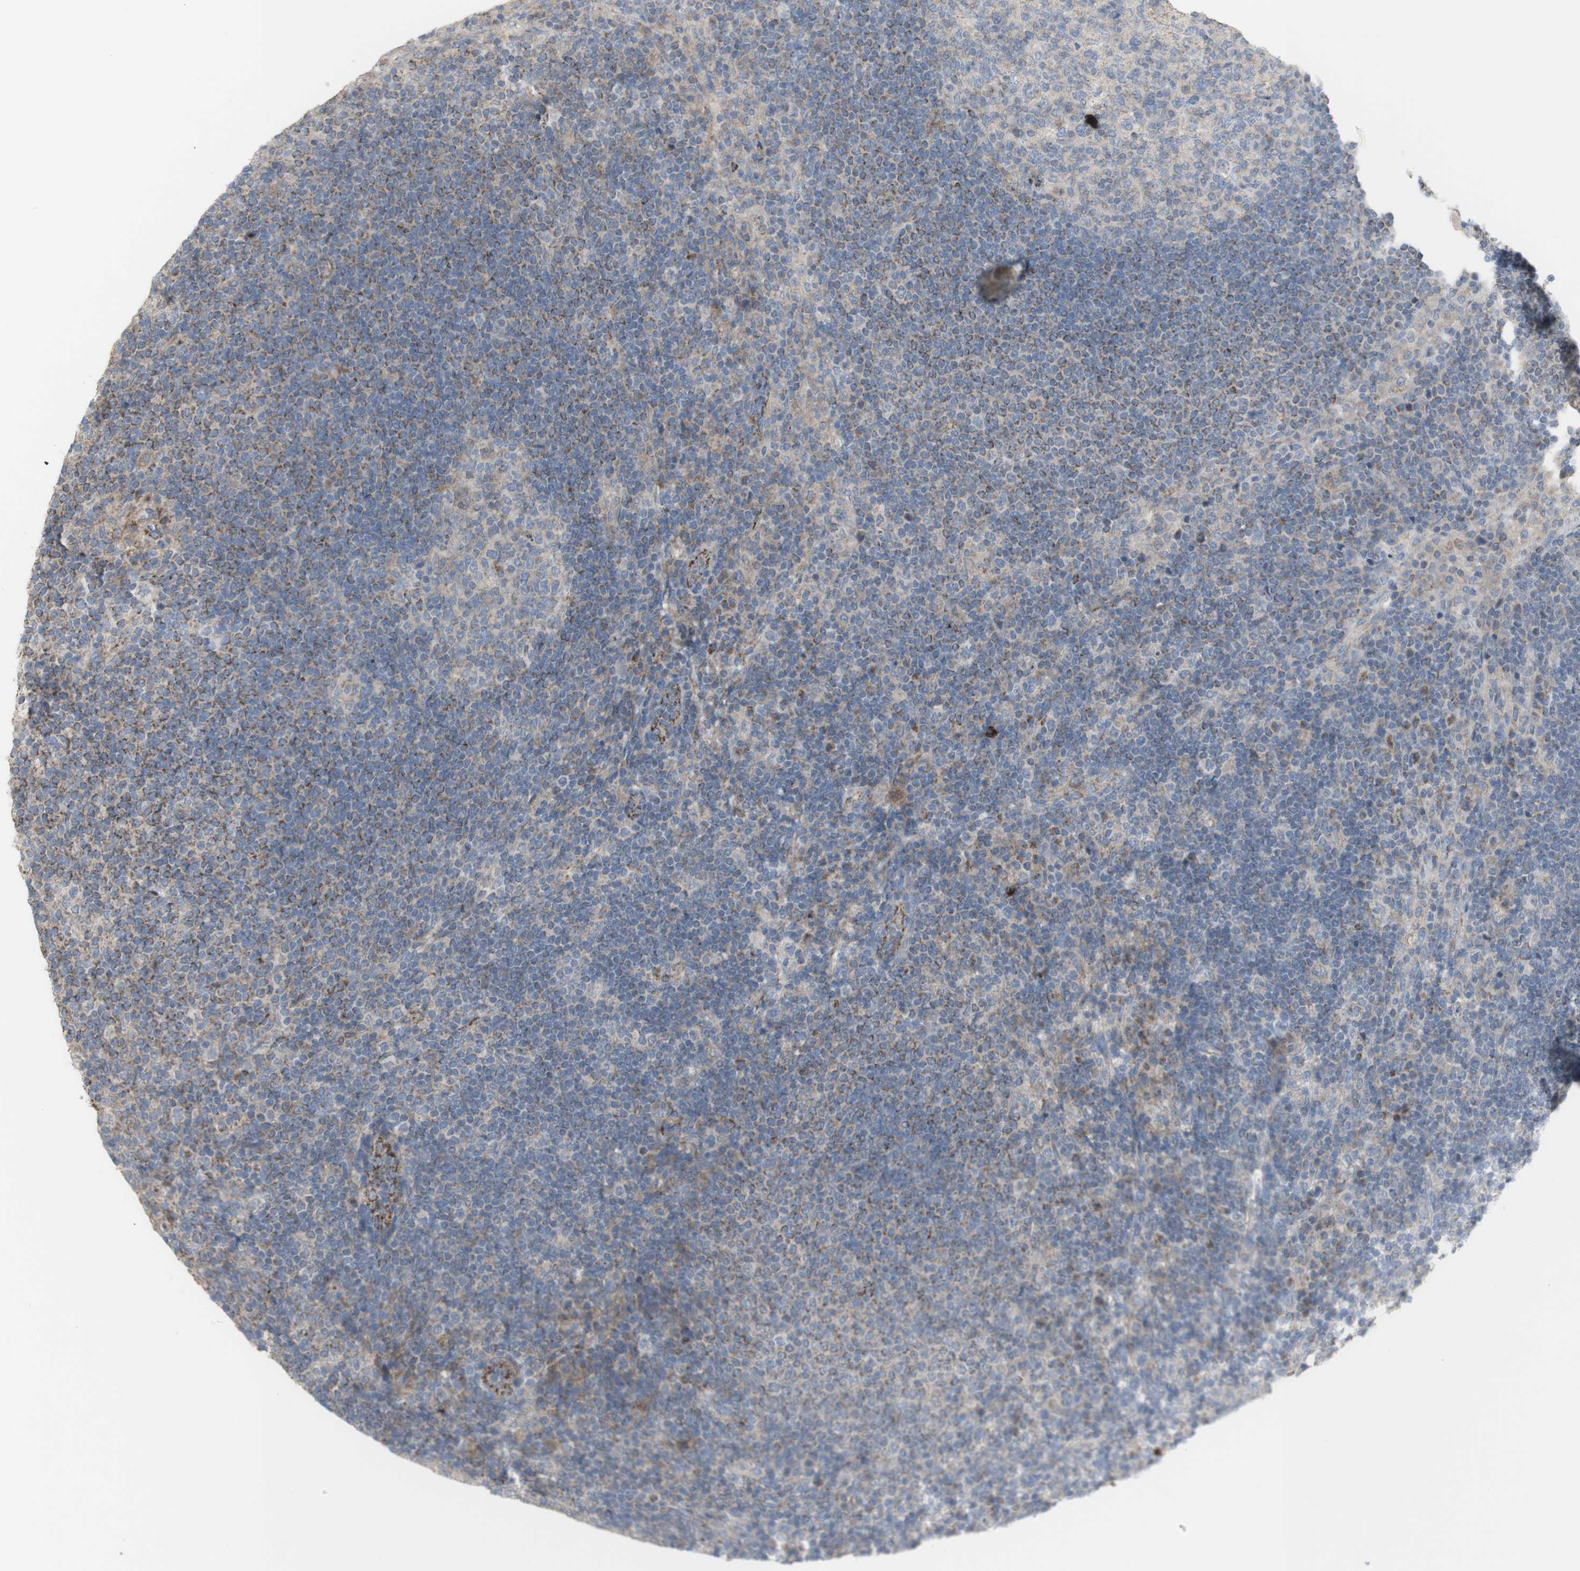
{"staining": {"intensity": "weak", "quantity": "25%-75%", "location": "cytoplasmic/membranous"}, "tissue": "lymph node", "cell_type": "Germinal center cells", "image_type": "normal", "snomed": [{"axis": "morphology", "description": "Normal tissue, NOS"}, {"axis": "topography", "description": "Lymph node"}], "caption": "Immunohistochemistry (DAB (3,3'-diaminobenzidine)) staining of unremarkable lymph node reveals weak cytoplasmic/membranous protein expression in approximately 25%-75% of germinal center cells.", "gene": "C3orf52", "patient": {"sex": "female", "age": 53}}